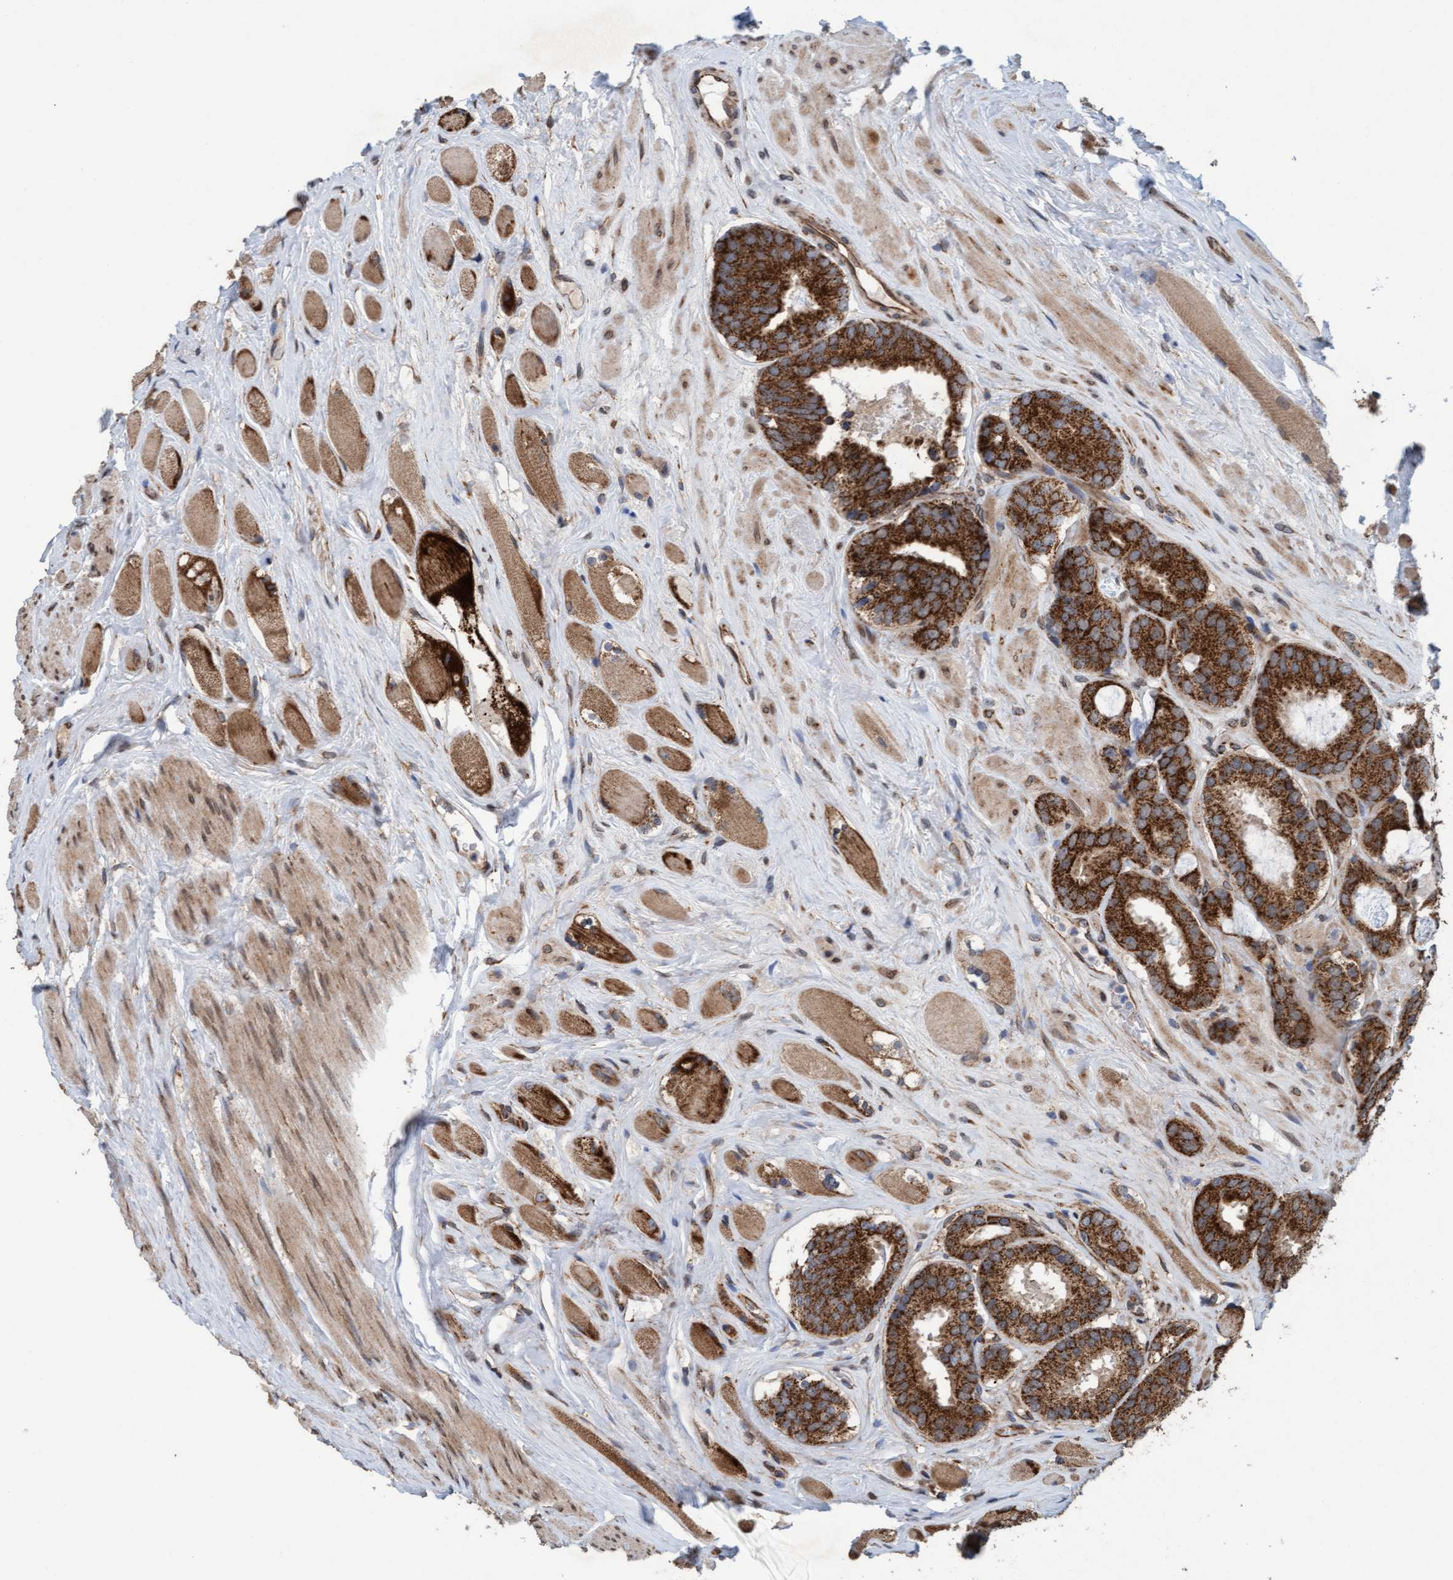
{"staining": {"intensity": "strong", "quantity": ">75%", "location": "cytoplasmic/membranous"}, "tissue": "prostate cancer", "cell_type": "Tumor cells", "image_type": "cancer", "snomed": [{"axis": "morphology", "description": "Adenocarcinoma, Low grade"}, {"axis": "topography", "description": "Prostate"}], "caption": "The micrograph displays immunohistochemical staining of prostate low-grade adenocarcinoma. There is strong cytoplasmic/membranous positivity is seen in about >75% of tumor cells.", "gene": "MRPS23", "patient": {"sex": "male", "age": 69}}